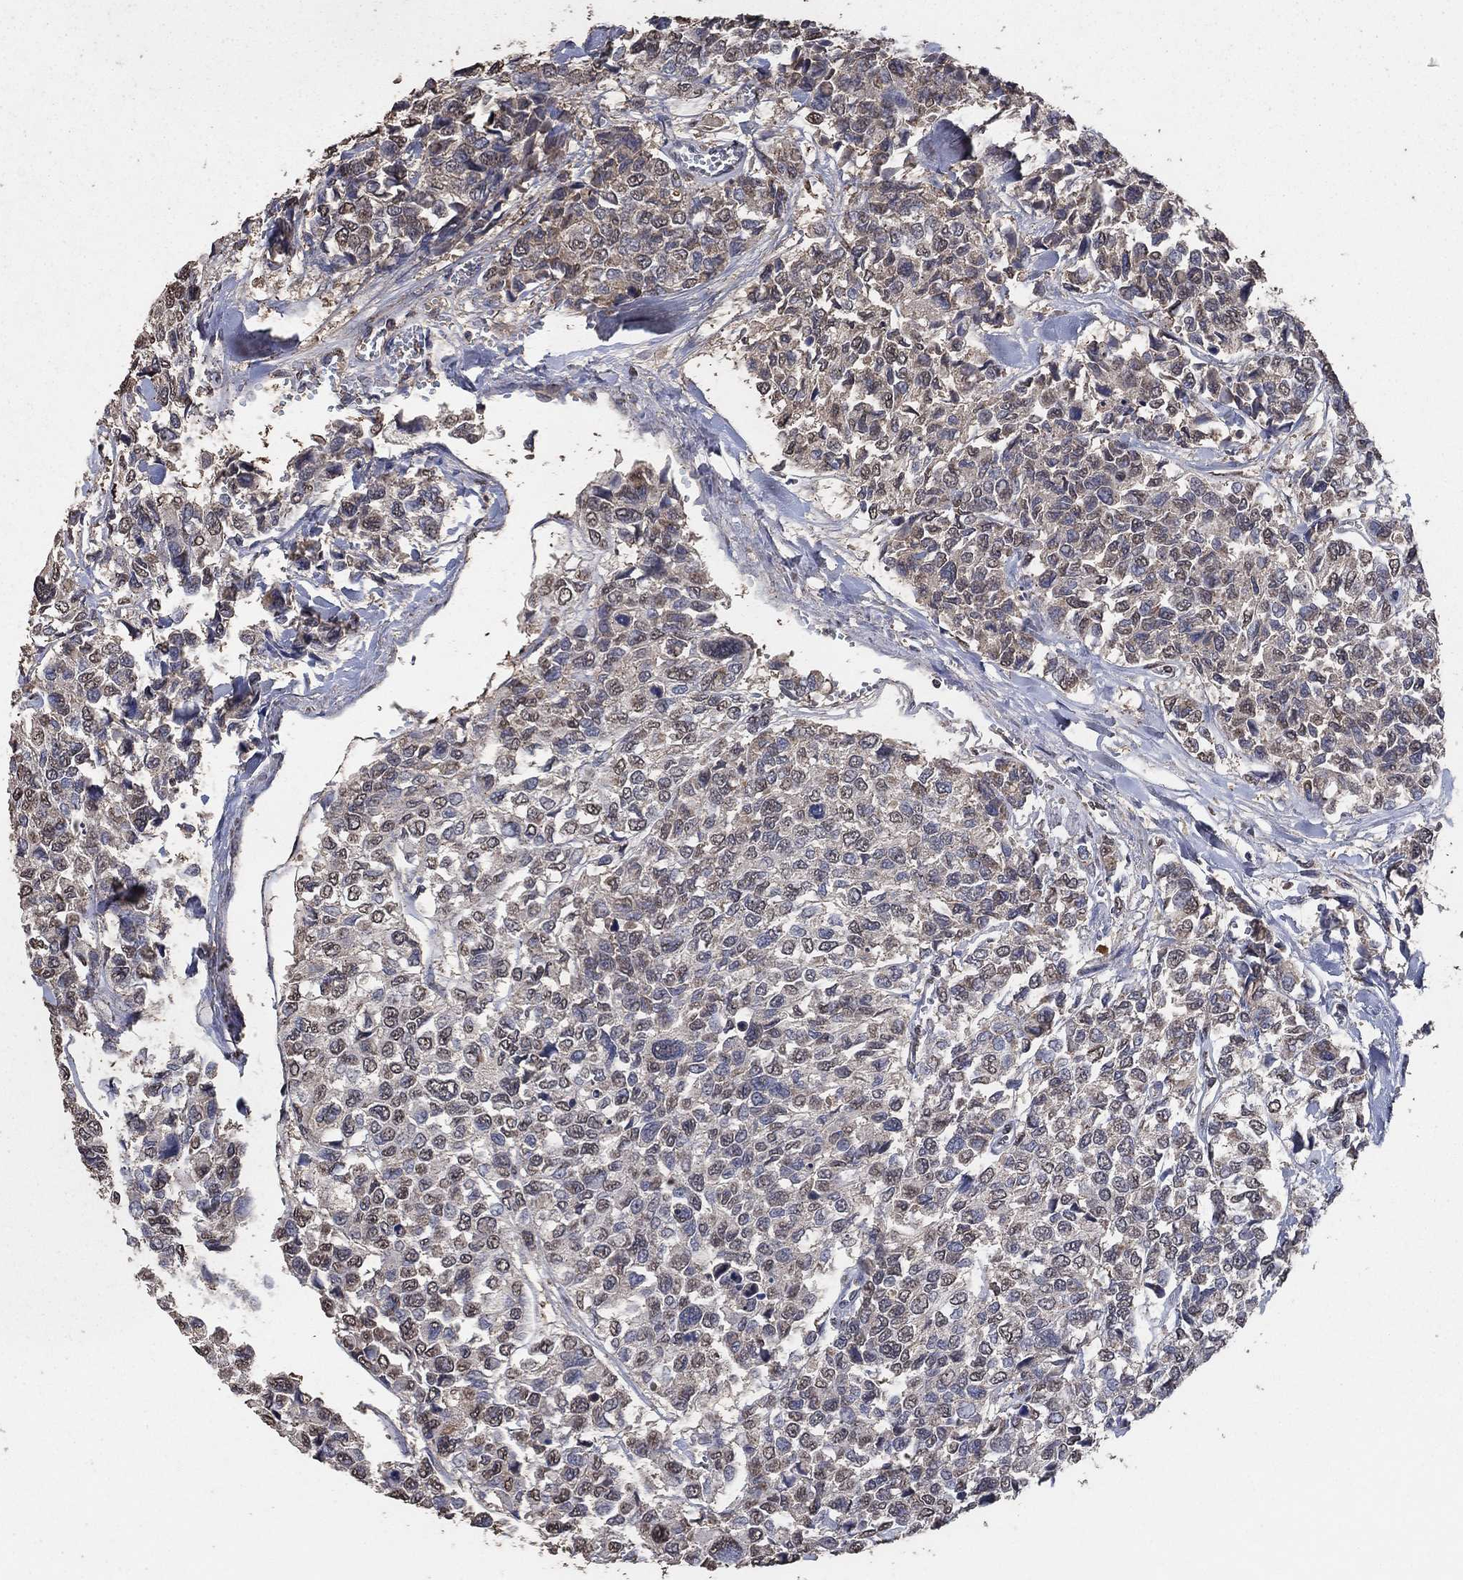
{"staining": {"intensity": "weak", "quantity": "25%-75%", "location": "cytoplasmic/membranous,nuclear"}, "tissue": "urothelial cancer", "cell_type": "Tumor cells", "image_type": "cancer", "snomed": [{"axis": "morphology", "description": "Urothelial carcinoma, High grade"}, {"axis": "topography", "description": "Urinary bladder"}], "caption": "A brown stain labels weak cytoplasmic/membranous and nuclear expression of a protein in high-grade urothelial carcinoma tumor cells.", "gene": "MRPS24", "patient": {"sex": "male", "age": 77}}